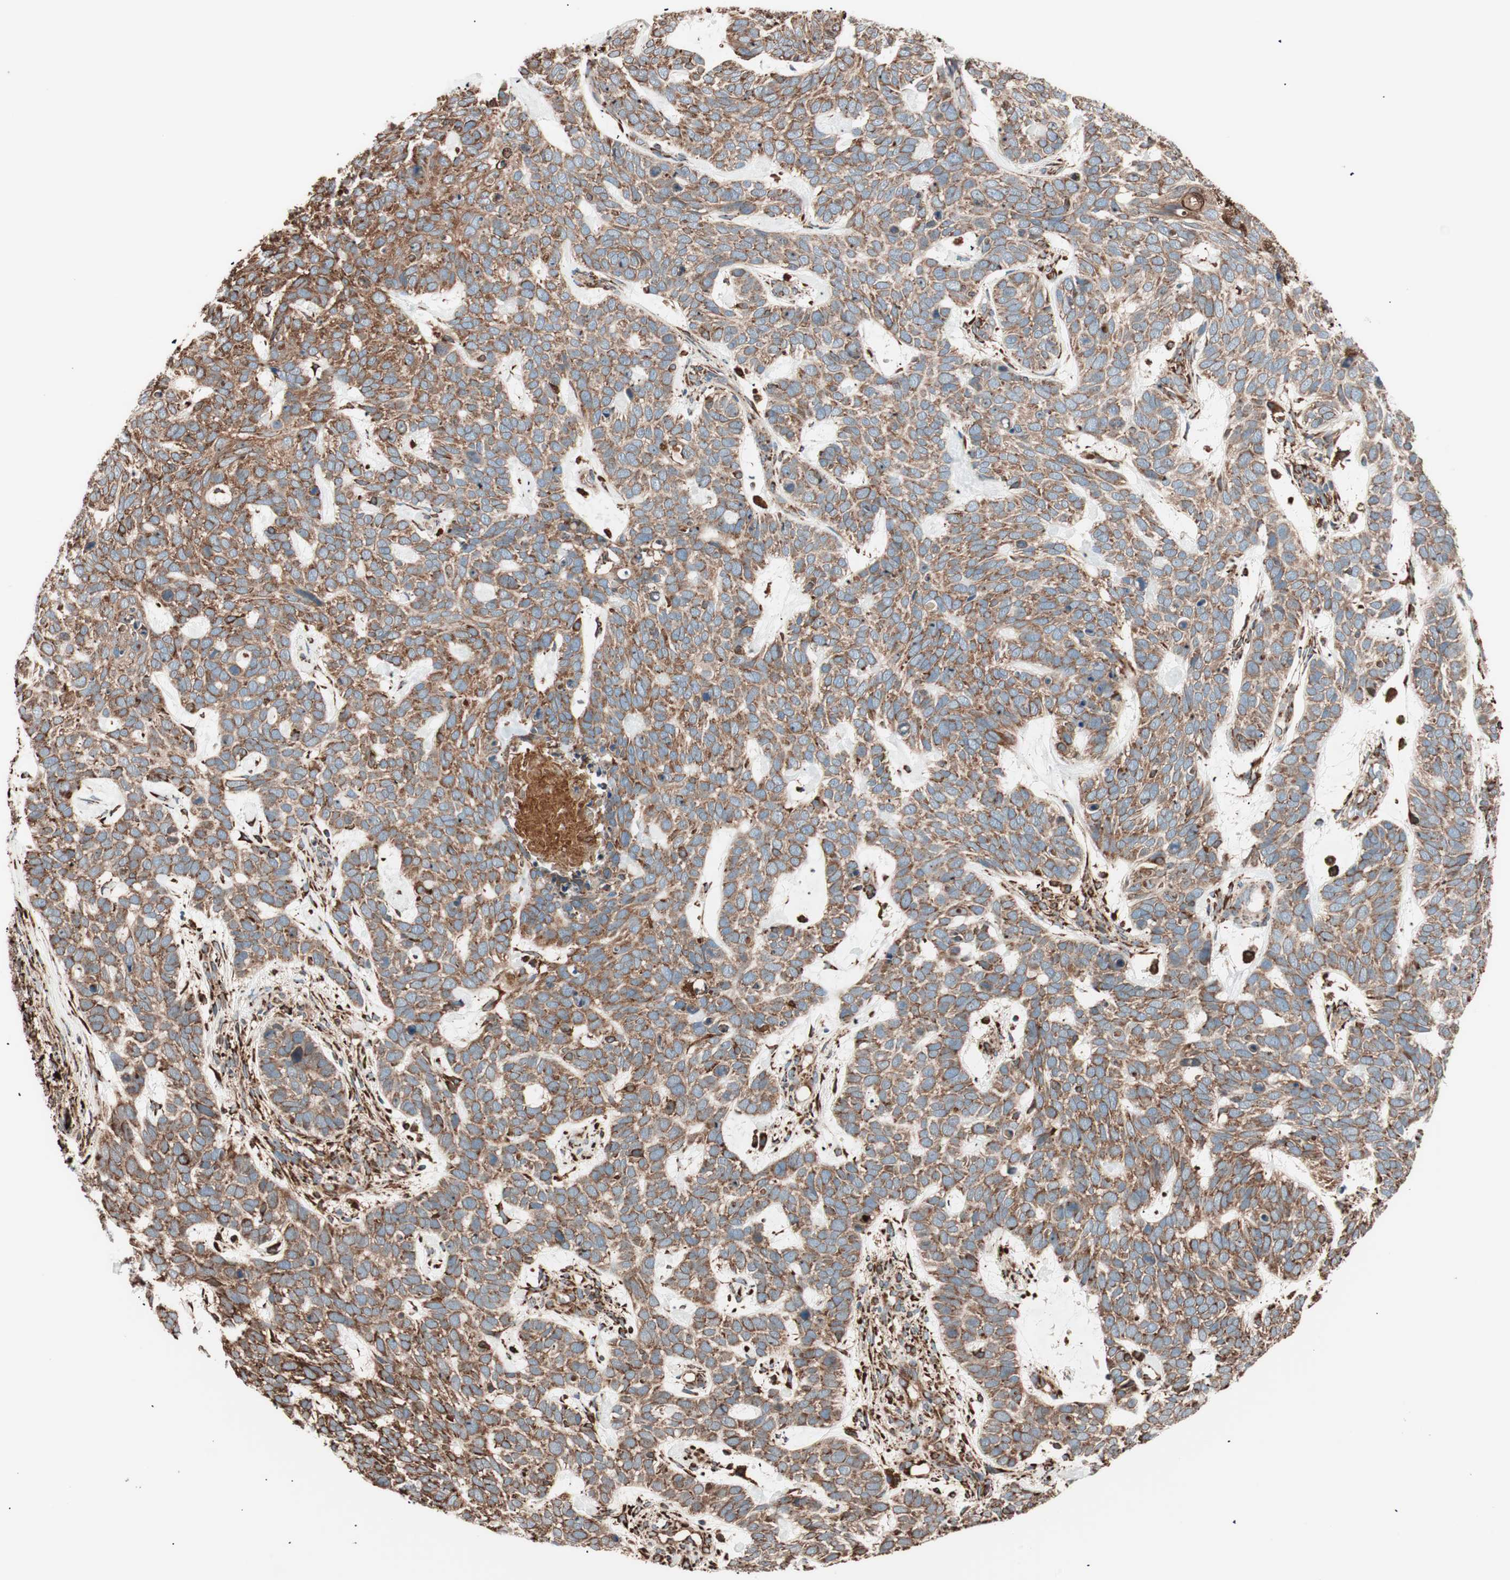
{"staining": {"intensity": "moderate", "quantity": ">75%", "location": "cytoplasmic/membranous"}, "tissue": "skin cancer", "cell_type": "Tumor cells", "image_type": "cancer", "snomed": [{"axis": "morphology", "description": "Basal cell carcinoma"}, {"axis": "topography", "description": "Skin"}], "caption": "Immunohistochemical staining of basal cell carcinoma (skin) shows medium levels of moderate cytoplasmic/membranous positivity in approximately >75% of tumor cells. Immunohistochemistry (ihc) stains the protein of interest in brown and the nuclei are stained blue.", "gene": "VEGFA", "patient": {"sex": "male", "age": 87}}